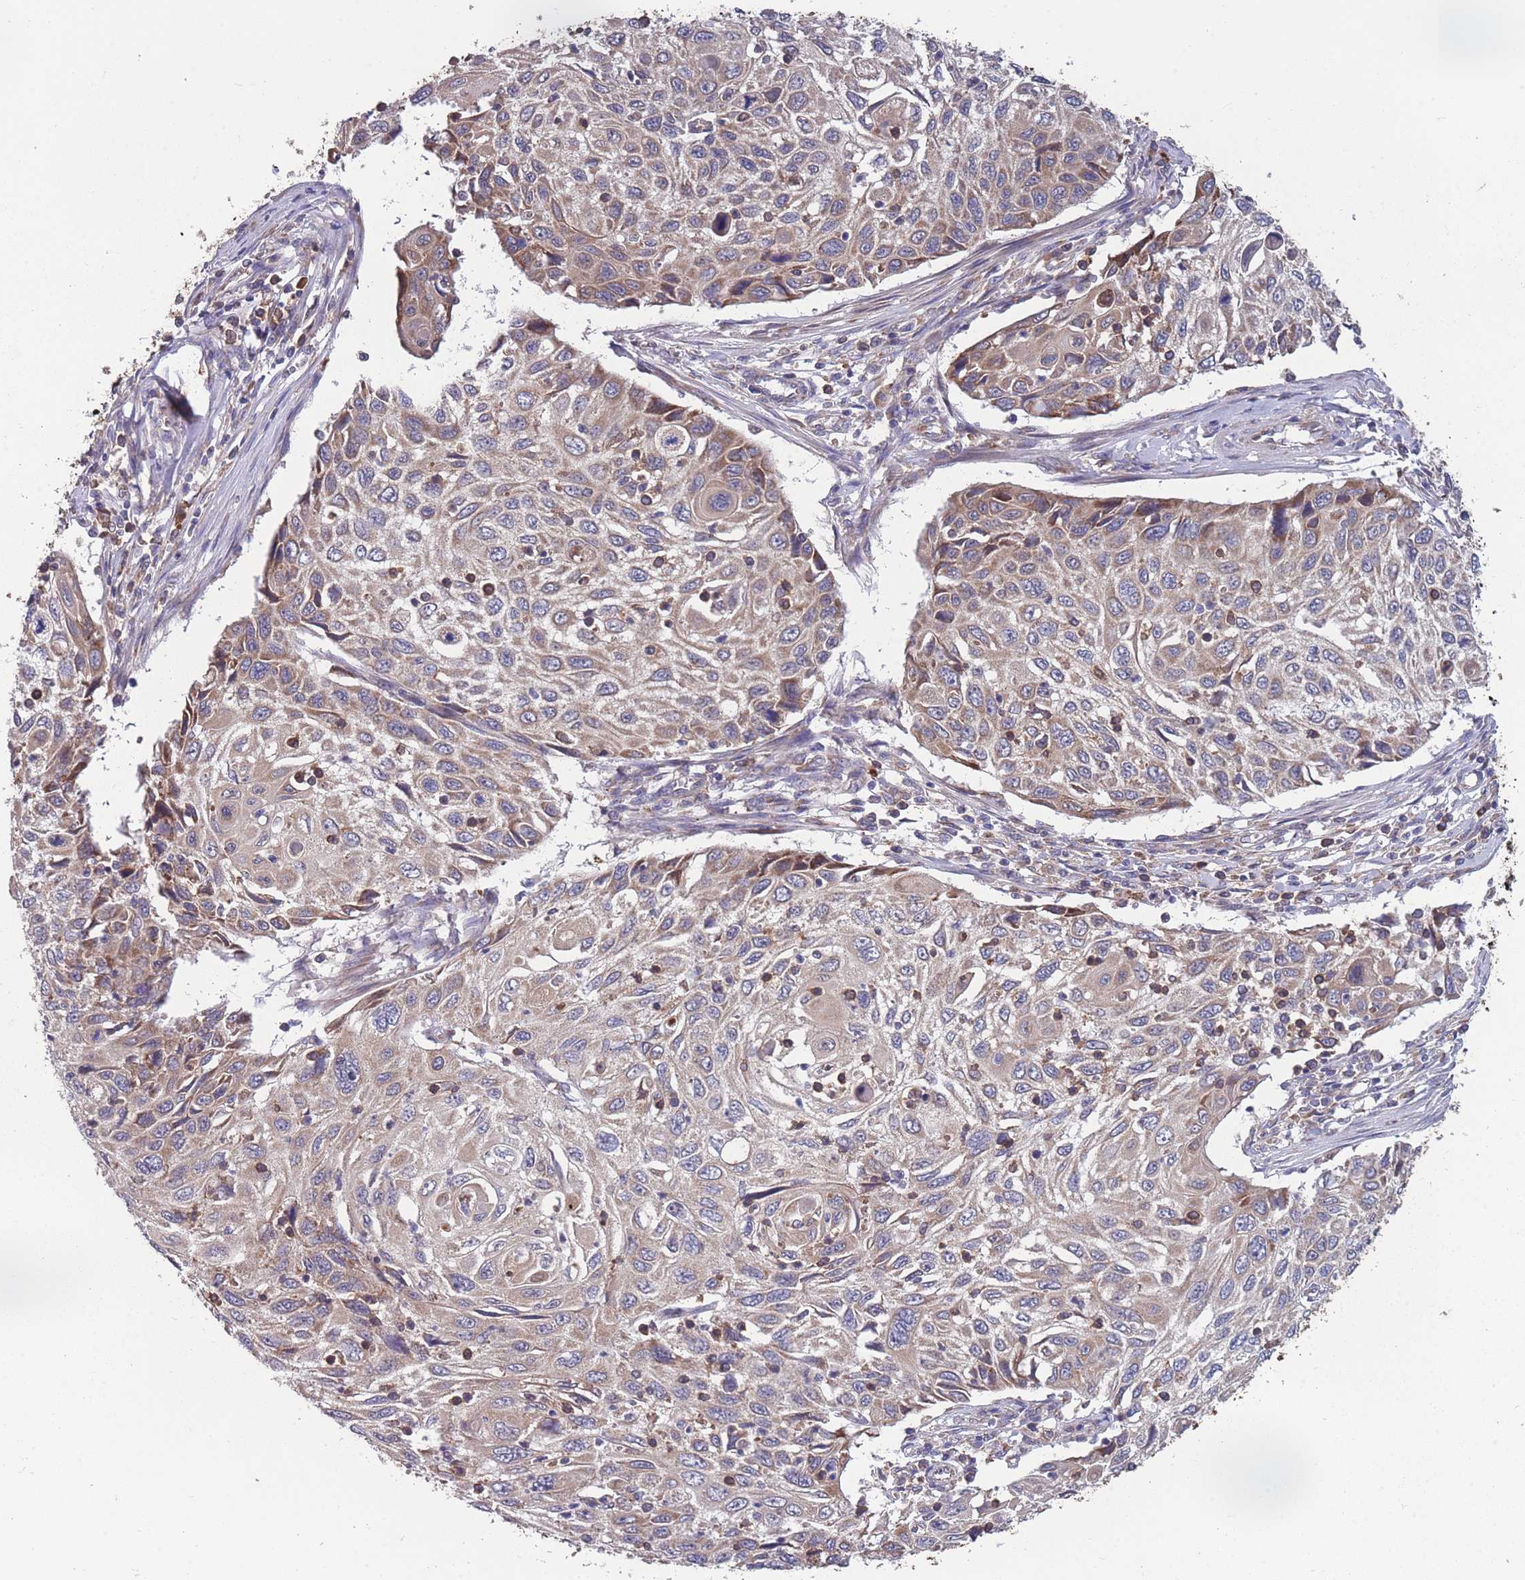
{"staining": {"intensity": "moderate", "quantity": "25%-75%", "location": "cytoplasmic/membranous"}, "tissue": "cervical cancer", "cell_type": "Tumor cells", "image_type": "cancer", "snomed": [{"axis": "morphology", "description": "Squamous cell carcinoma, NOS"}, {"axis": "topography", "description": "Cervix"}], "caption": "High-power microscopy captured an IHC photomicrograph of cervical squamous cell carcinoma, revealing moderate cytoplasmic/membranous positivity in approximately 25%-75% of tumor cells. Ihc stains the protein in brown and the nuclei are stained blue.", "gene": "STIM2", "patient": {"sex": "female", "age": 70}}